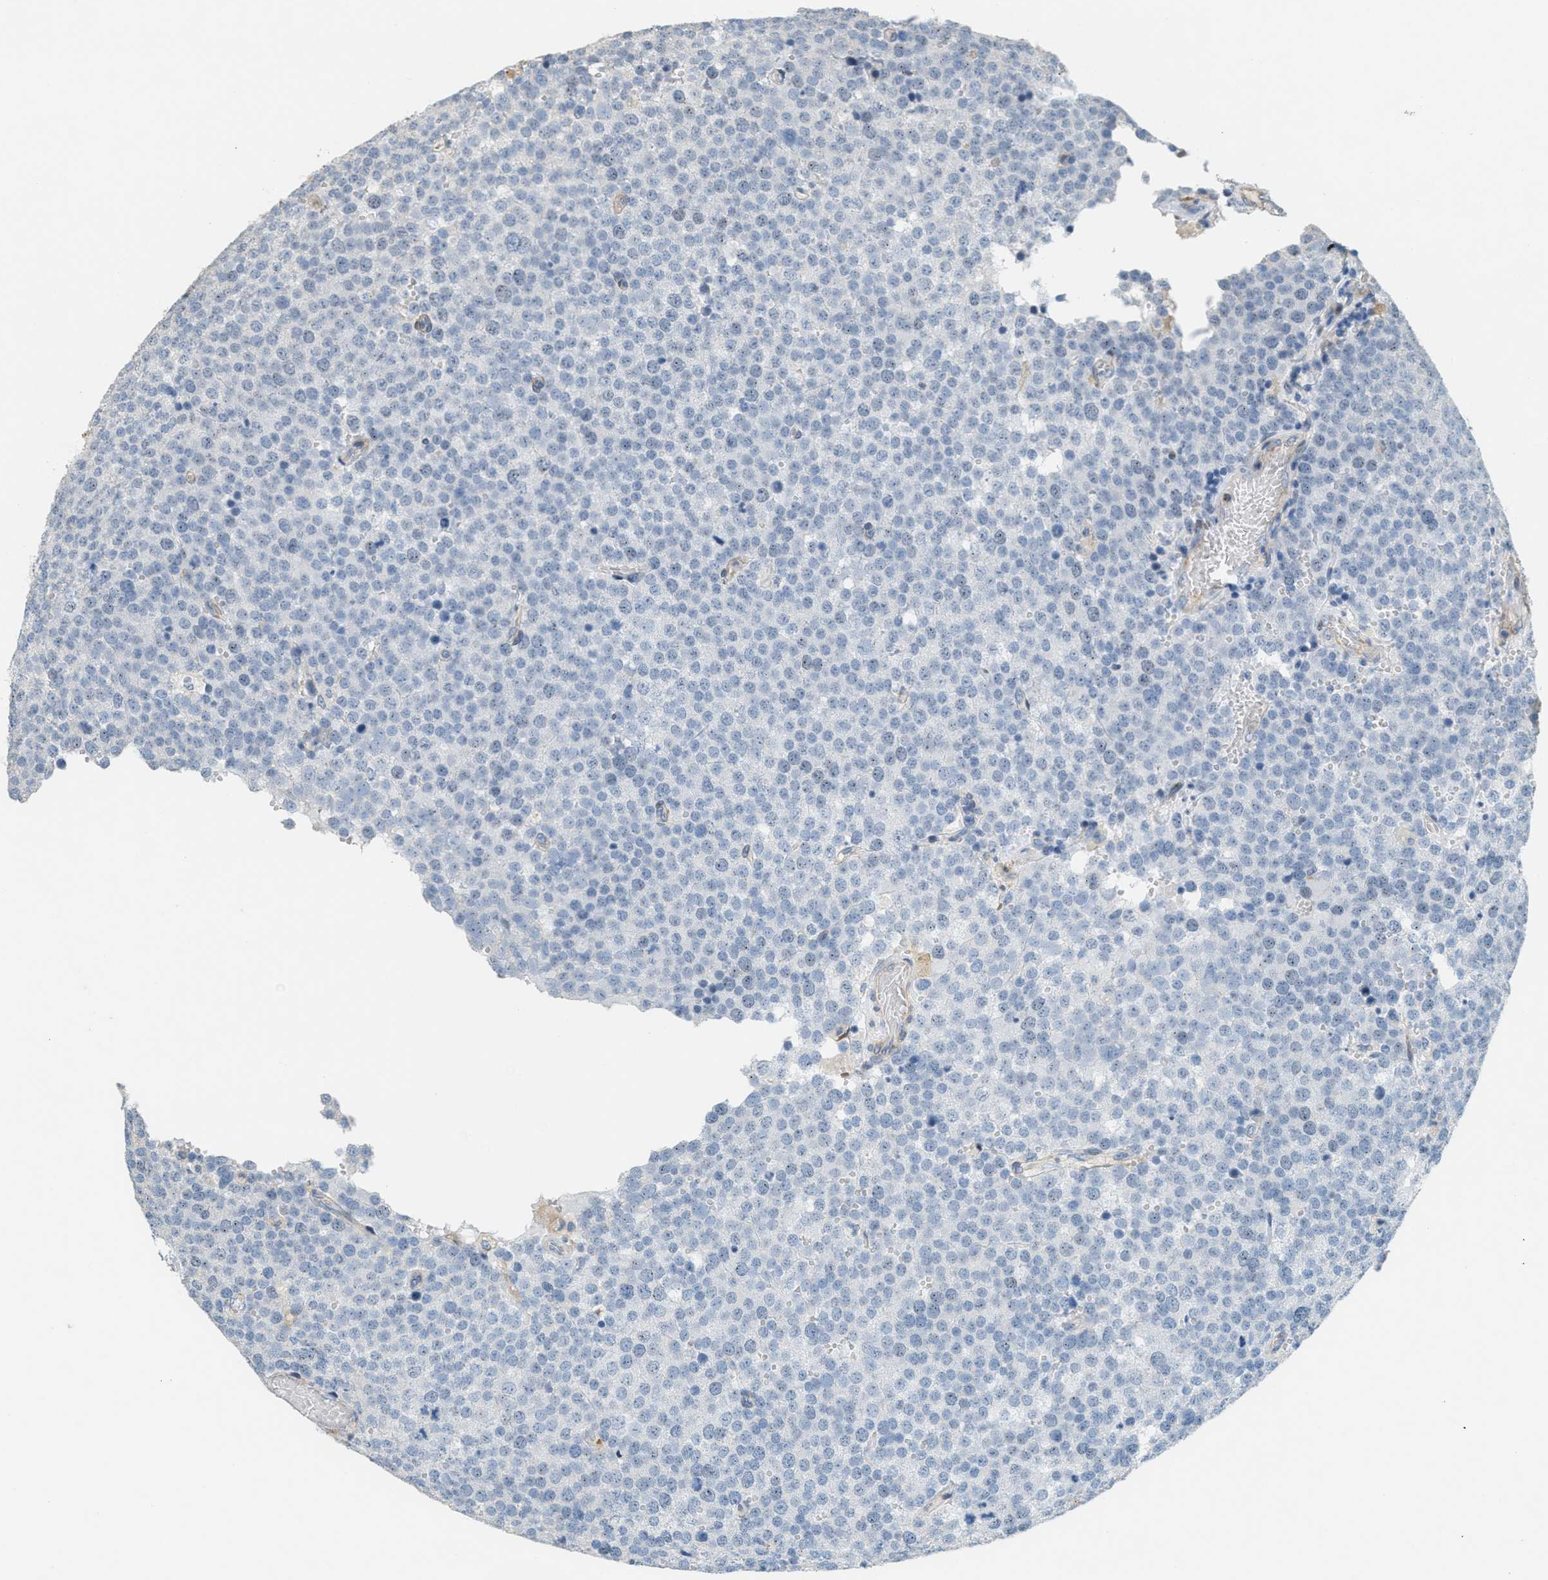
{"staining": {"intensity": "negative", "quantity": "none", "location": "none"}, "tissue": "testis cancer", "cell_type": "Tumor cells", "image_type": "cancer", "snomed": [{"axis": "morphology", "description": "Normal tissue, NOS"}, {"axis": "morphology", "description": "Seminoma, NOS"}, {"axis": "topography", "description": "Testis"}], "caption": "This is an immunohistochemistry histopathology image of human seminoma (testis). There is no staining in tumor cells.", "gene": "ADCY5", "patient": {"sex": "male", "age": 71}}